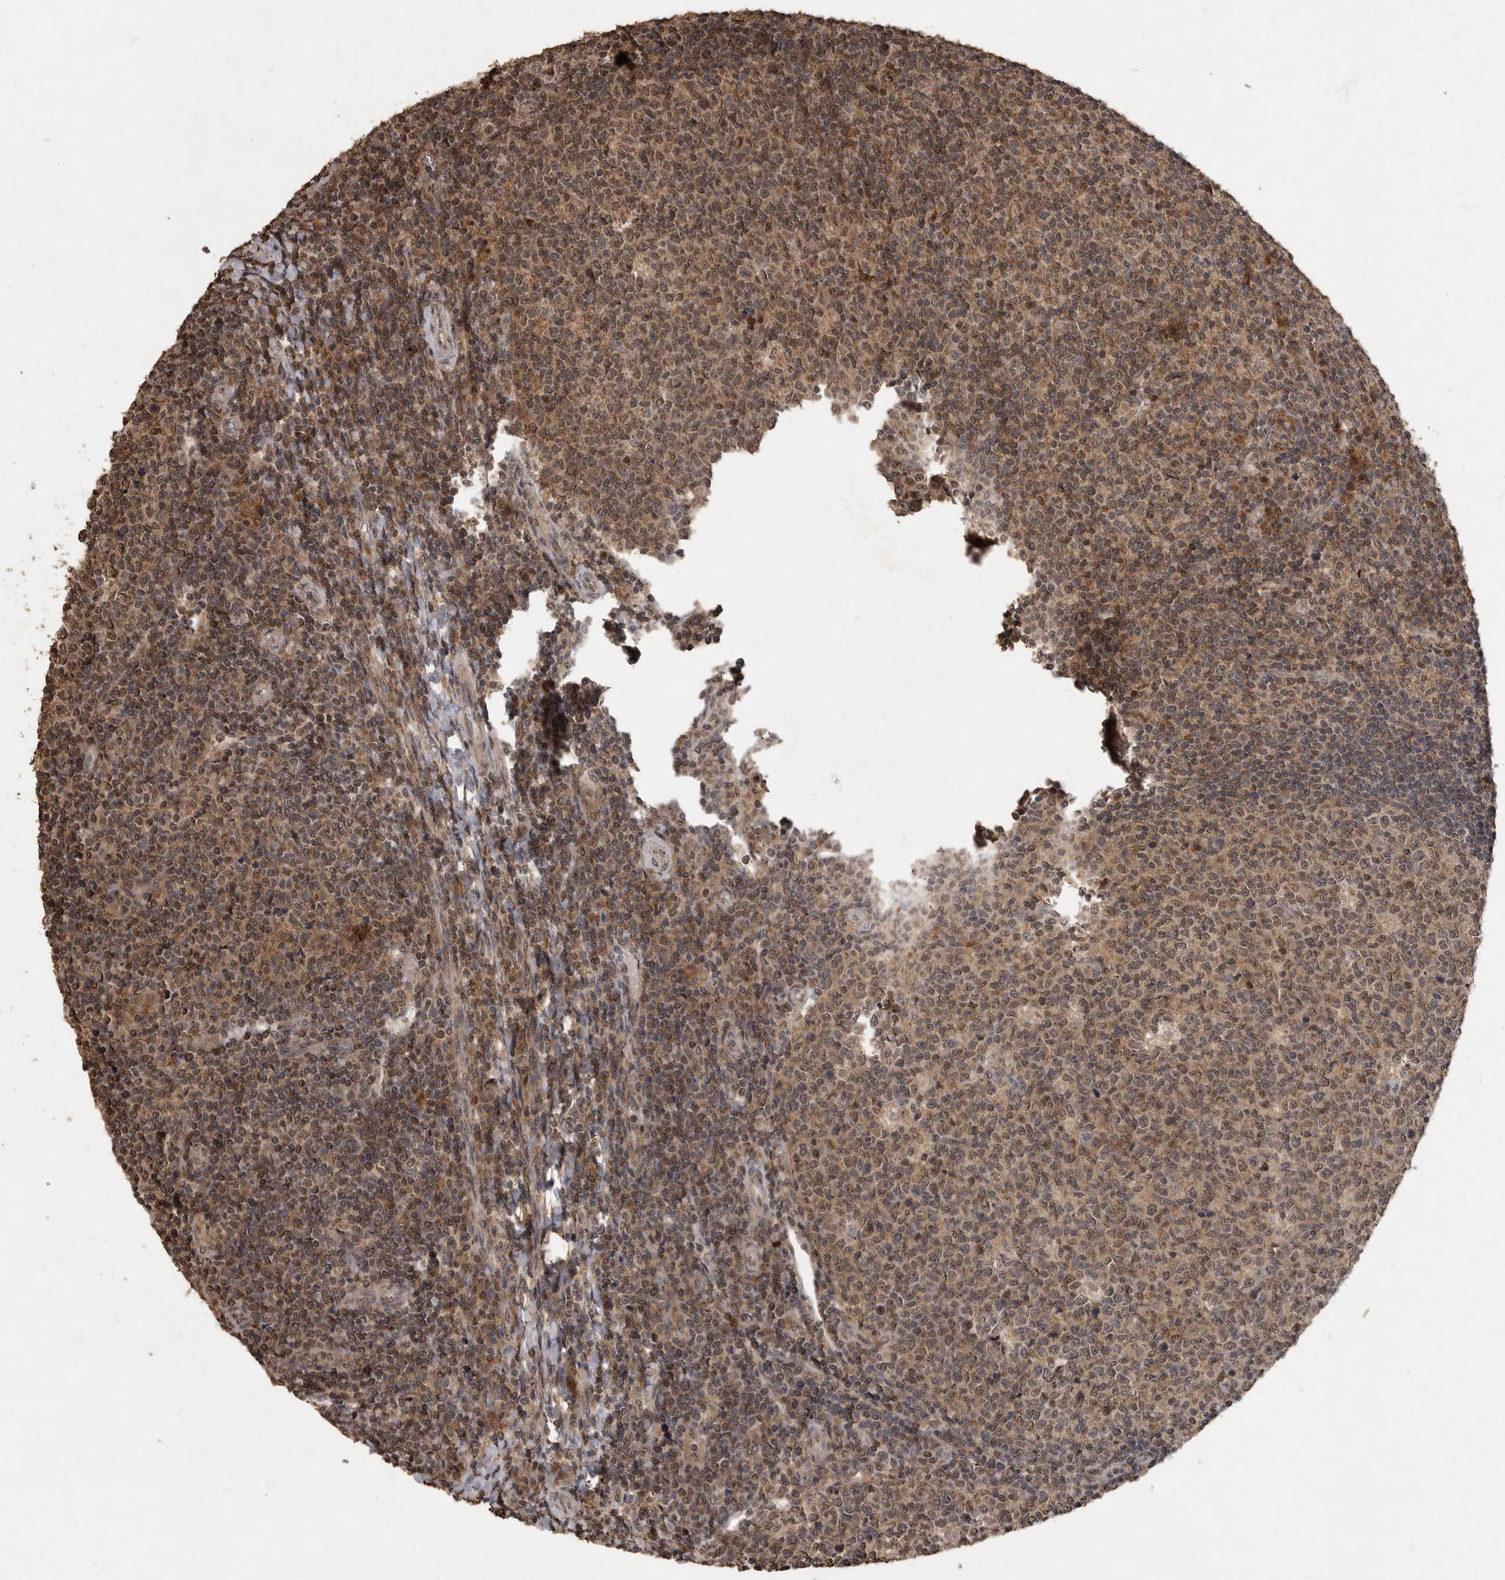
{"staining": {"intensity": "moderate", "quantity": ">75%", "location": "cytoplasmic/membranous,nuclear"}, "tissue": "tonsil", "cell_type": "Germinal center cells", "image_type": "normal", "snomed": [{"axis": "morphology", "description": "Normal tissue, NOS"}, {"axis": "topography", "description": "Tonsil"}], "caption": "IHC staining of benign tonsil, which displays medium levels of moderate cytoplasmic/membranous,nuclear expression in about >75% of germinal center cells indicating moderate cytoplasmic/membranous,nuclear protein expression. The staining was performed using DAB (3,3'-diaminobenzidine) (brown) for protein detection and nuclei were counterstained in hematoxylin (blue).", "gene": "MAFG", "patient": {"sex": "female", "age": 19}}